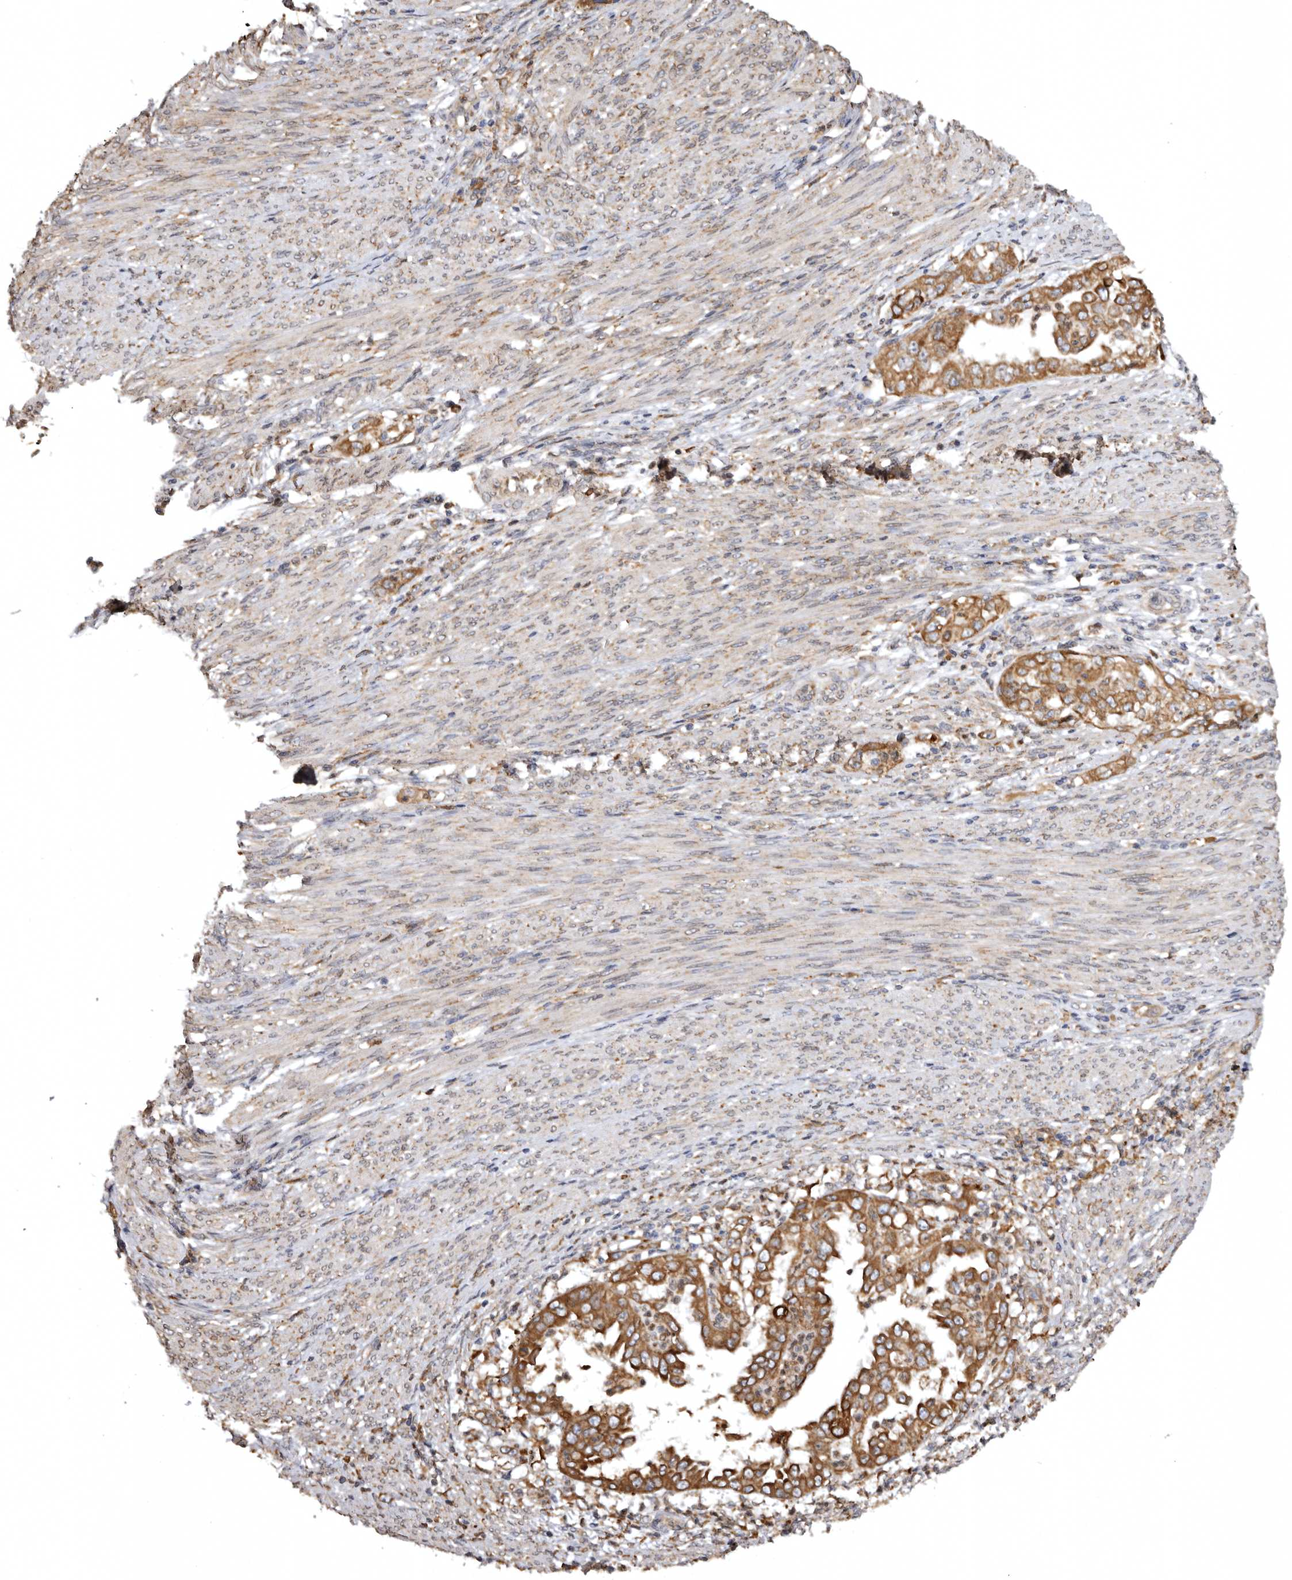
{"staining": {"intensity": "moderate", "quantity": ">75%", "location": "cytoplasmic/membranous"}, "tissue": "endometrial cancer", "cell_type": "Tumor cells", "image_type": "cancer", "snomed": [{"axis": "morphology", "description": "Adenocarcinoma, NOS"}, {"axis": "topography", "description": "Endometrium"}], "caption": "Moderate cytoplasmic/membranous expression for a protein is appreciated in about >75% of tumor cells of endometrial adenocarcinoma using immunohistochemistry (IHC).", "gene": "INKA2", "patient": {"sex": "female", "age": 85}}